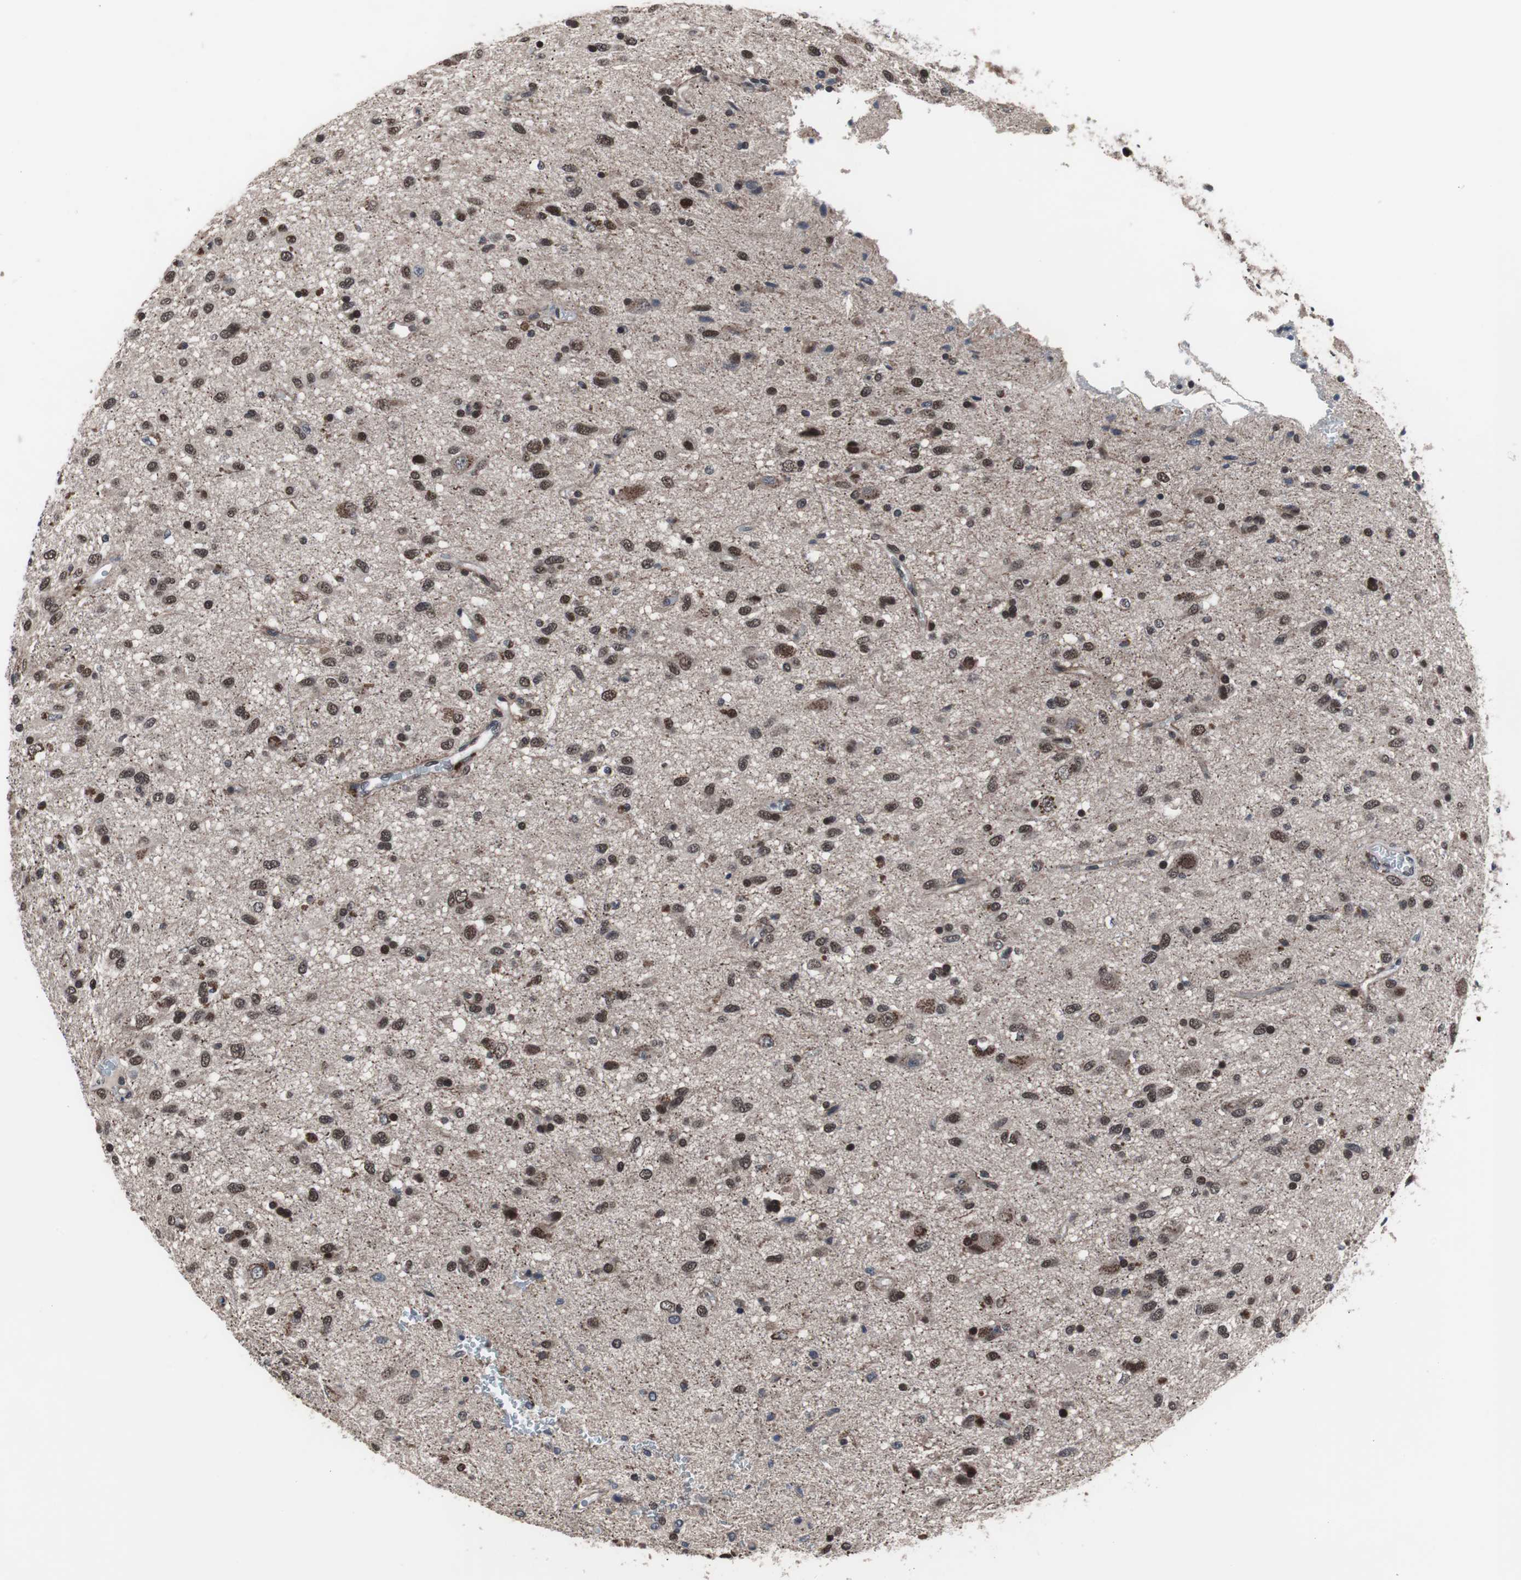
{"staining": {"intensity": "moderate", "quantity": ">75%", "location": "nuclear"}, "tissue": "glioma", "cell_type": "Tumor cells", "image_type": "cancer", "snomed": [{"axis": "morphology", "description": "Glioma, malignant, Low grade"}, {"axis": "topography", "description": "Brain"}], "caption": "This is an image of immunohistochemistry staining of low-grade glioma (malignant), which shows moderate positivity in the nuclear of tumor cells.", "gene": "GTF2F2", "patient": {"sex": "male", "age": 77}}